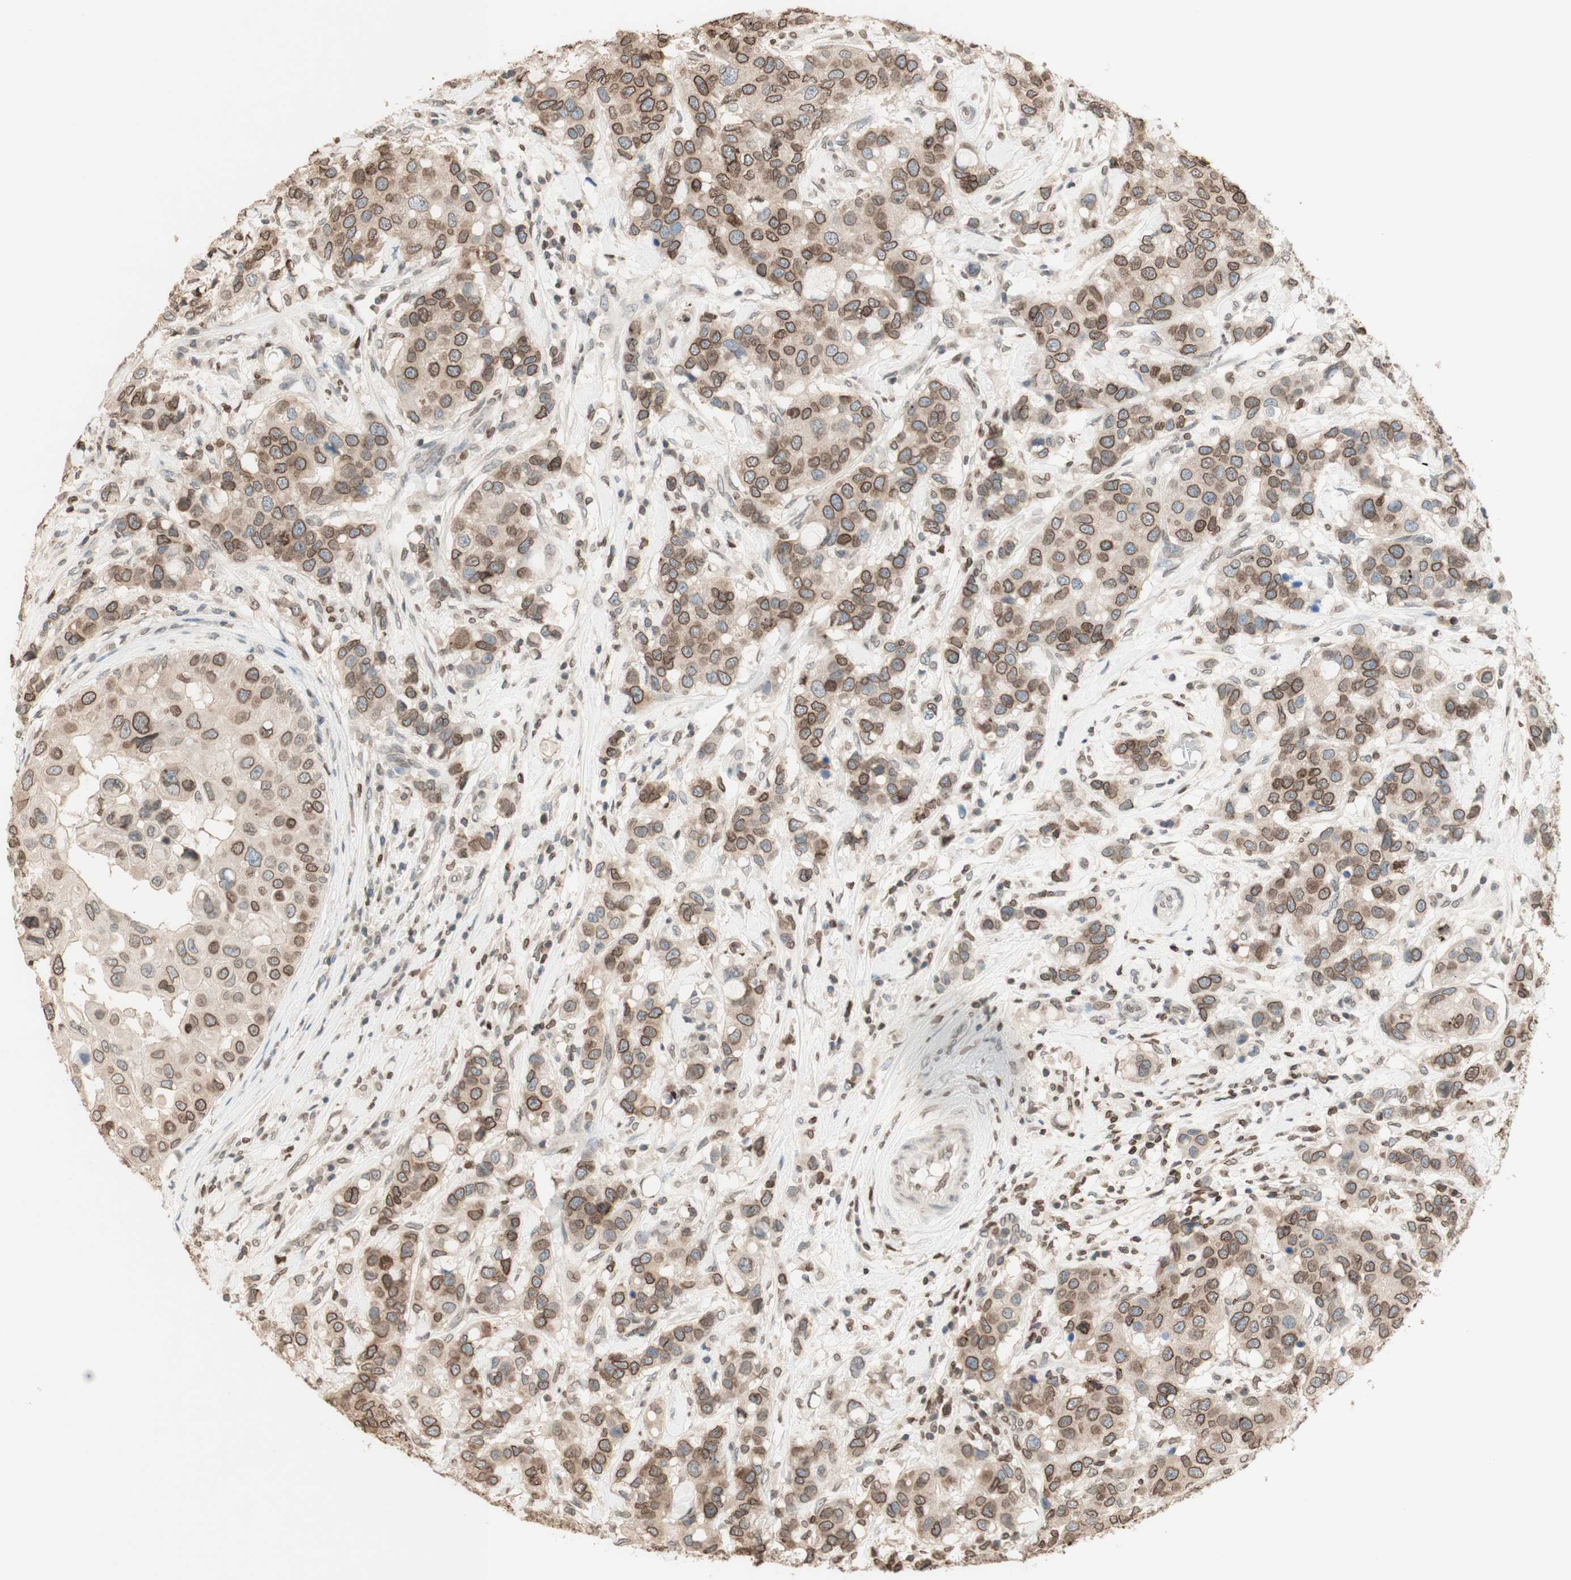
{"staining": {"intensity": "moderate", "quantity": ">75%", "location": "cytoplasmic/membranous,nuclear"}, "tissue": "breast cancer", "cell_type": "Tumor cells", "image_type": "cancer", "snomed": [{"axis": "morphology", "description": "Duct carcinoma"}, {"axis": "topography", "description": "Breast"}], "caption": "The micrograph reveals a brown stain indicating the presence of a protein in the cytoplasmic/membranous and nuclear of tumor cells in breast cancer. The protein is shown in brown color, while the nuclei are stained blue.", "gene": "TMPO", "patient": {"sex": "female", "age": 27}}